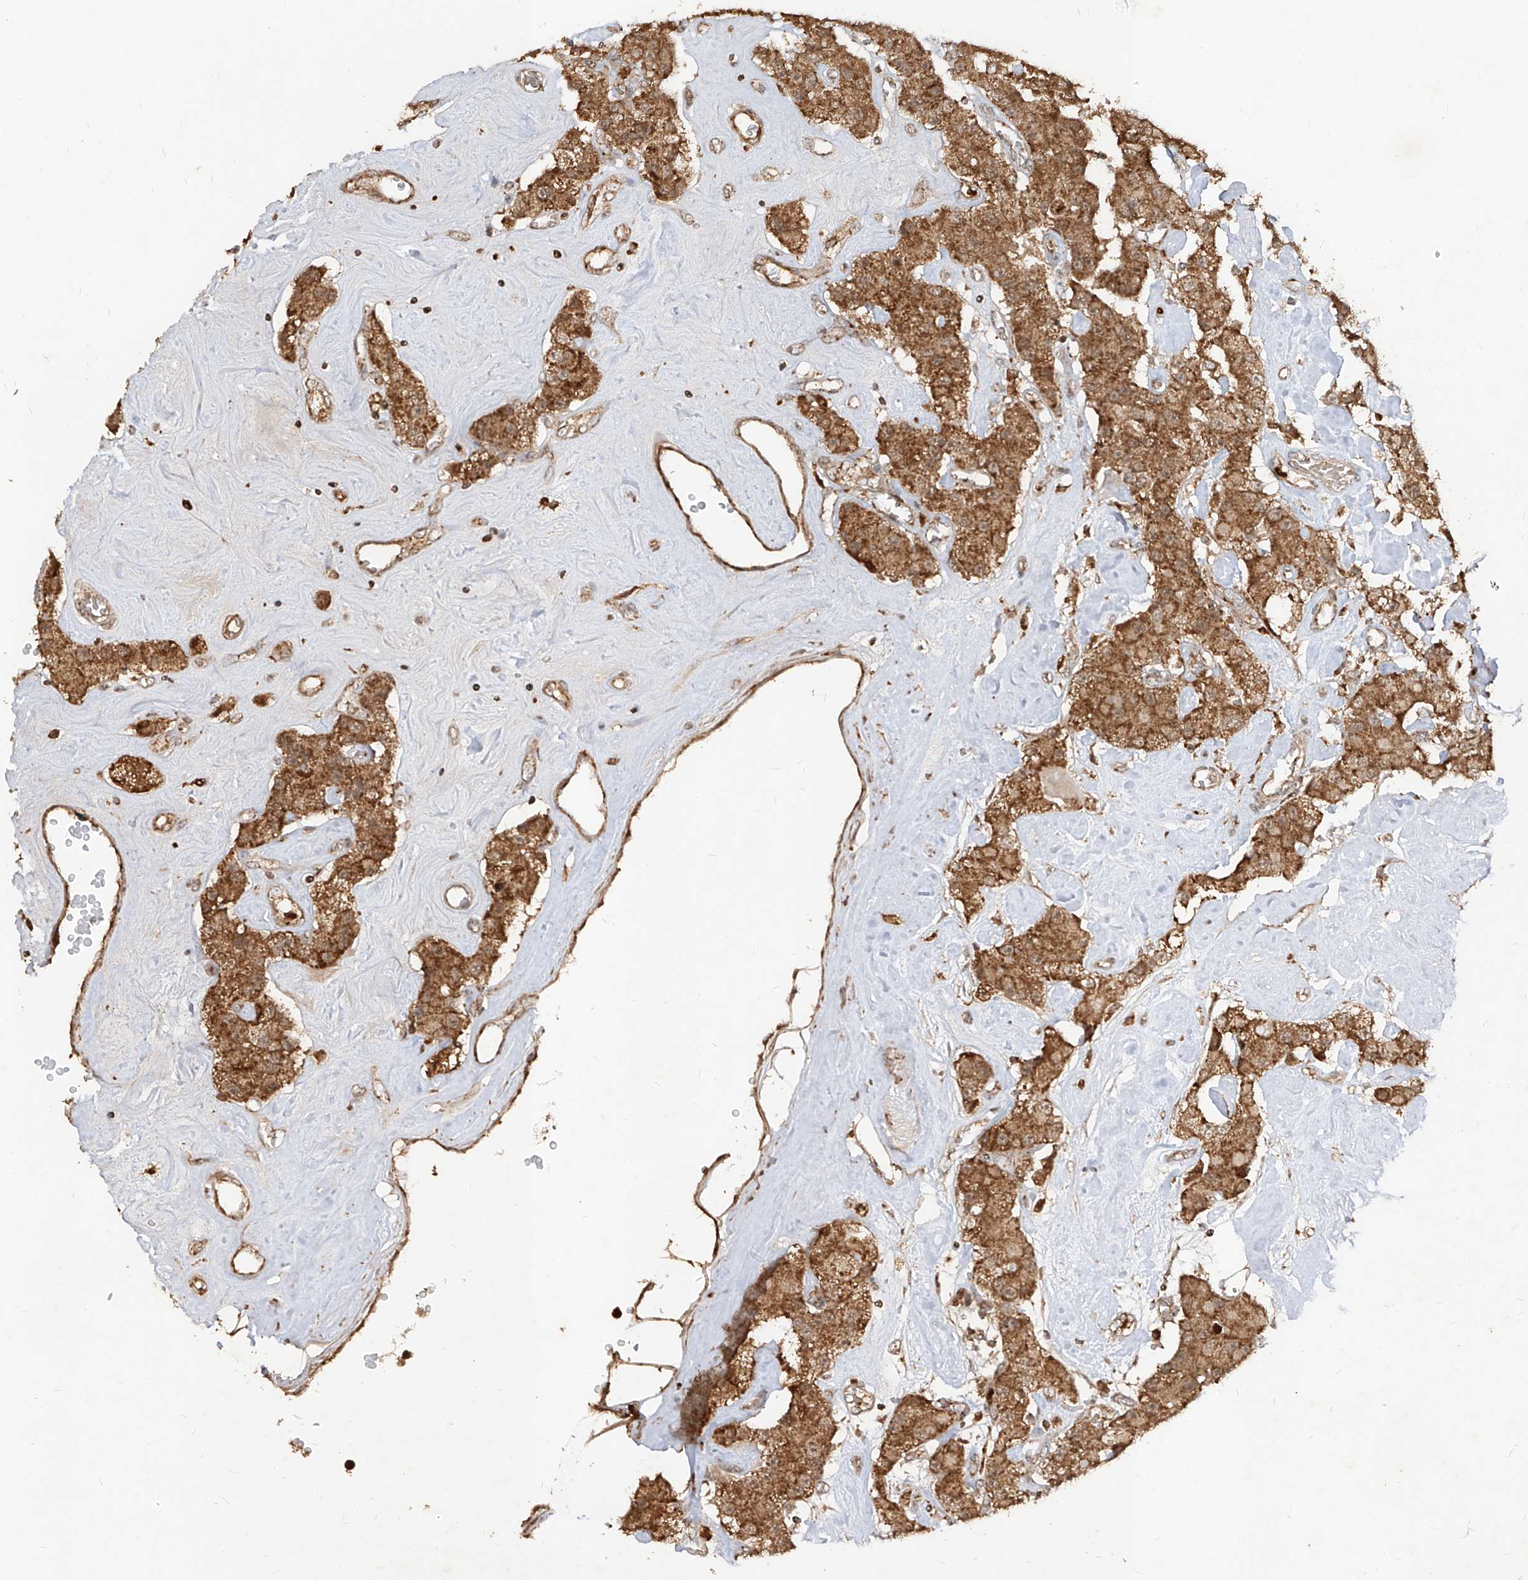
{"staining": {"intensity": "moderate", "quantity": ">75%", "location": "cytoplasmic/membranous"}, "tissue": "carcinoid", "cell_type": "Tumor cells", "image_type": "cancer", "snomed": [{"axis": "morphology", "description": "Carcinoid, malignant, NOS"}, {"axis": "topography", "description": "Pancreas"}], "caption": "Immunohistochemical staining of human carcinoid (malignant) demonstrates medium levels of moderate cytoplasmic/membranous protein expression in approximately >75% of tumor cells. (brown staining indicates protein expression, while blue staining denotes nuclei).", "gene": "AIM2", "patient": {"sex": "male", "age": 41}}